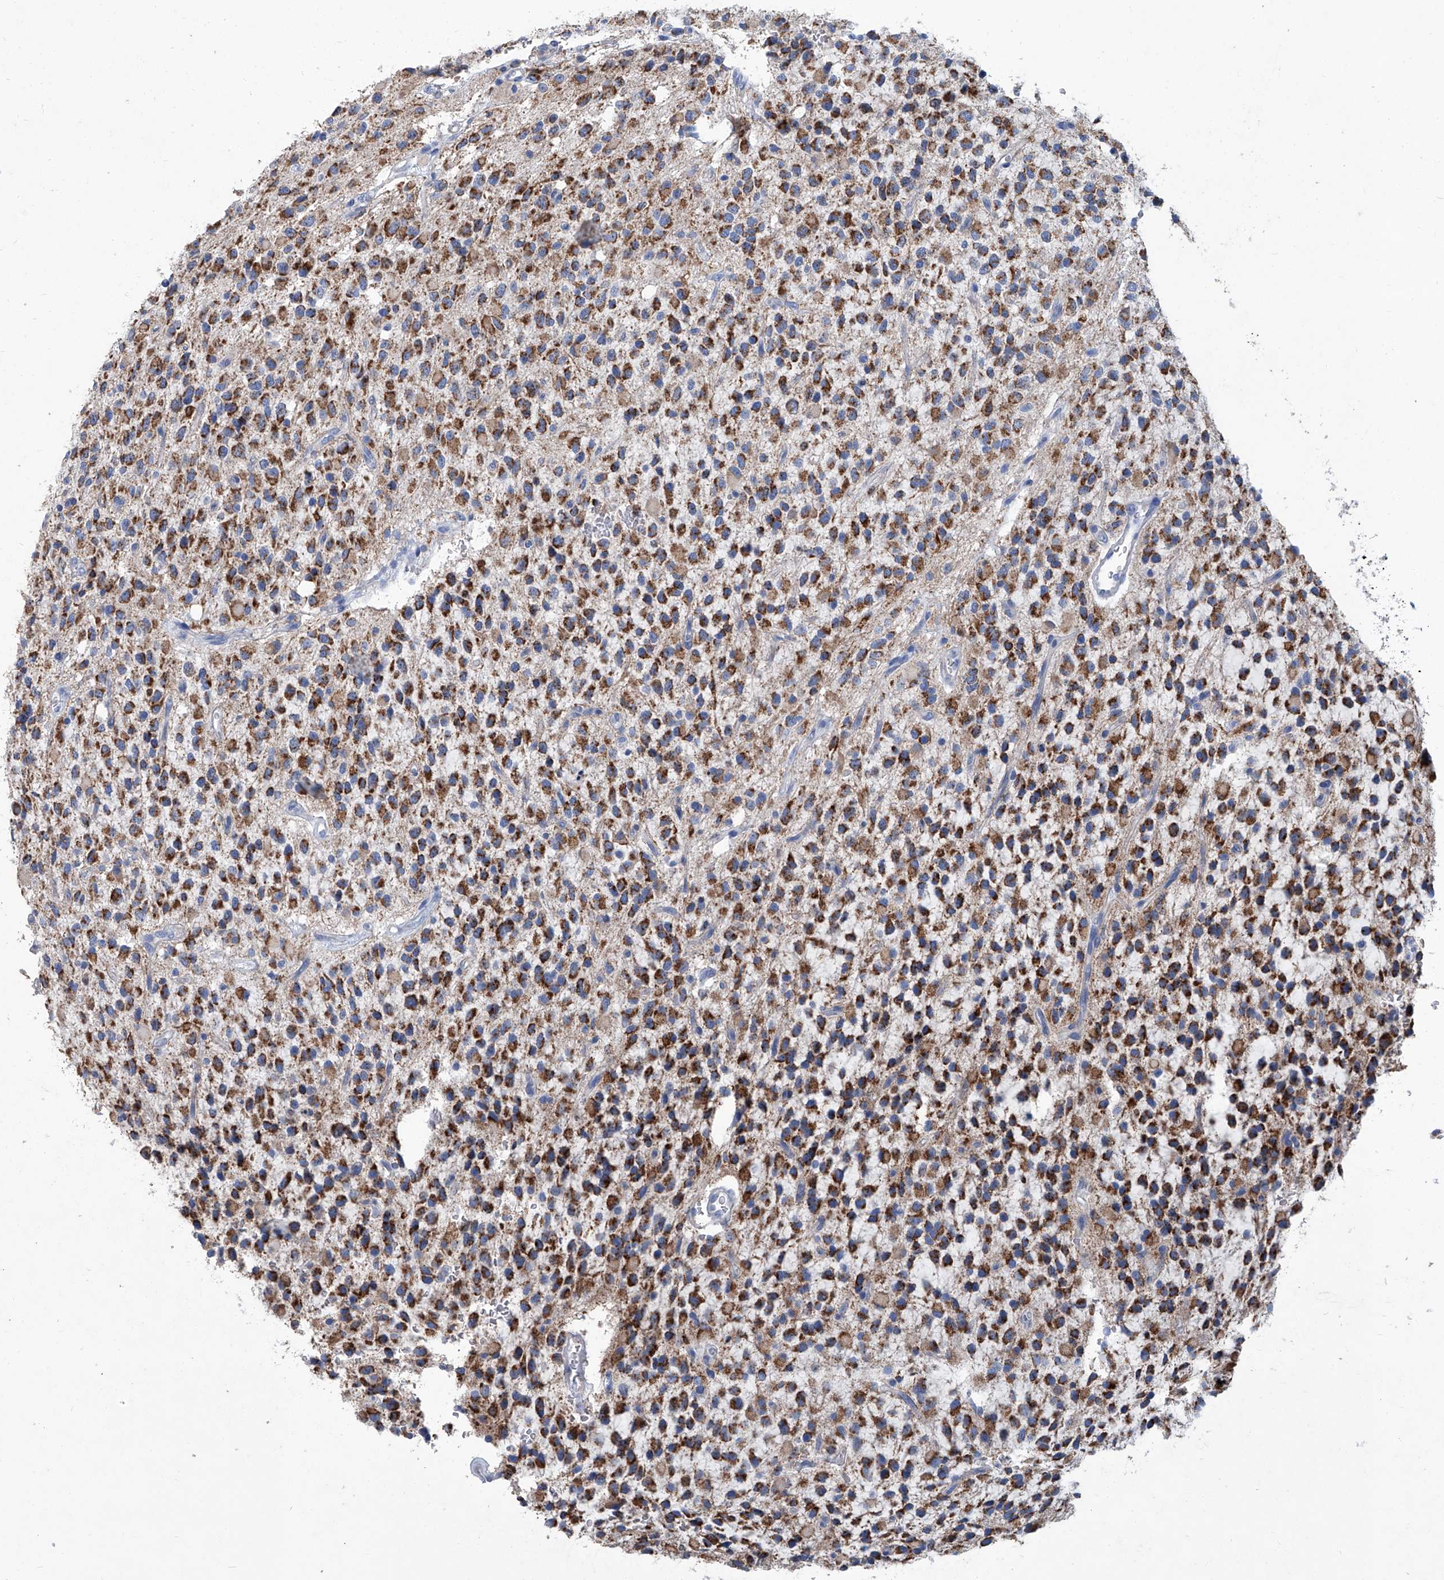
{"staining": {"intensity": "strong", "quantity": ">75%", "location": "cytoplasmic/membranous"}, "tissue": "glioma", "cell_type": "Tumor cells", "image_type": "cancer", "snomed": [{"axis": "morphology", "description": "Glioma, malignant, High grade"}, {"axis": "topography", "description": "Brain"}], "caption": "Immunohistochemistry (IHC) of malignant glioma (high-grade) exhibits high levels of strong cytoplasmic/membranous staining in approximately >75% of tumor cells.", "gene": "MTARC1", "patient": {"sex": "male", "age": 34}}